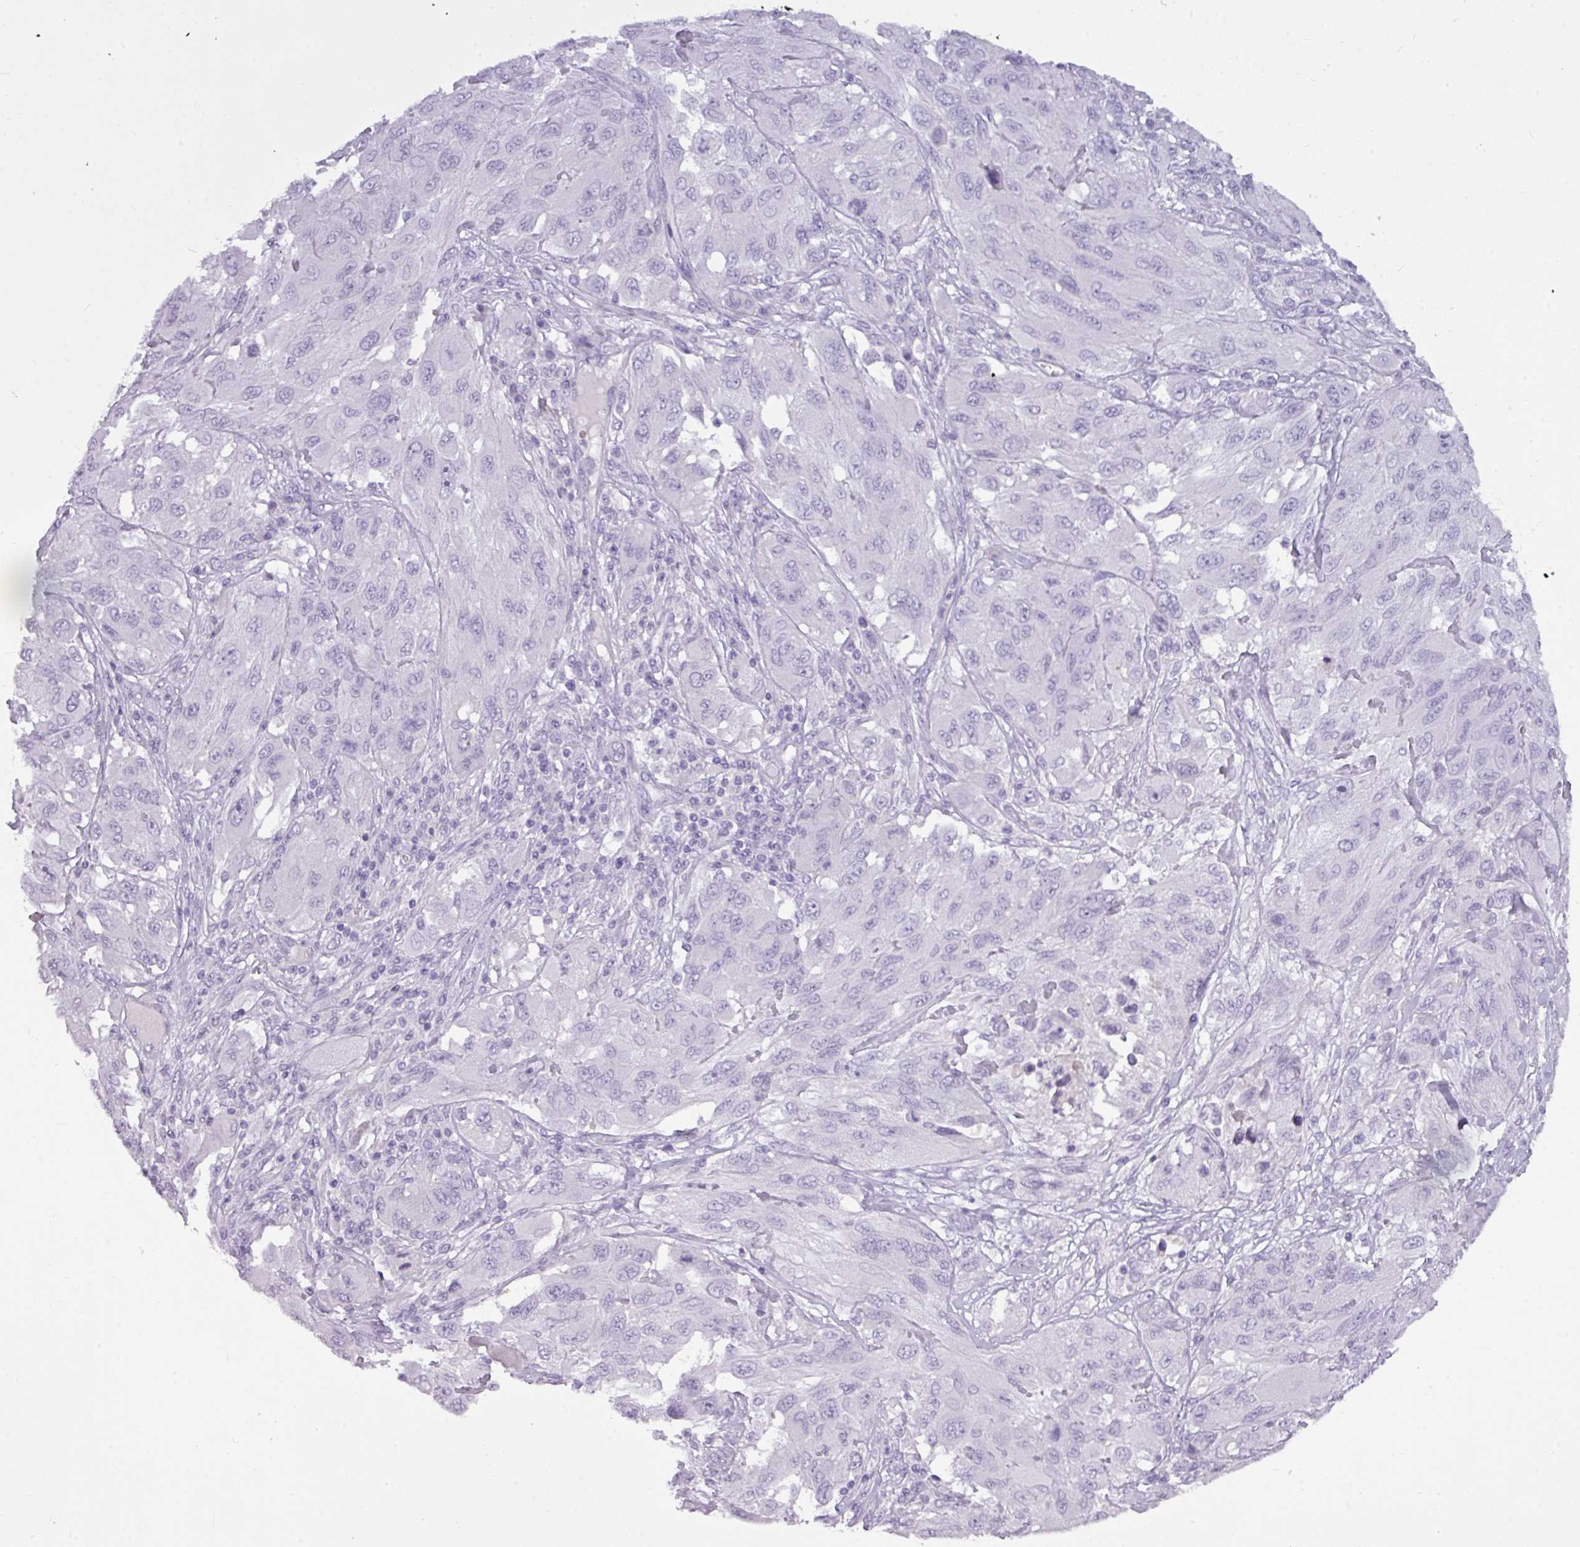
{"staining": {"intensity": "negative", "quantity": "none", "location": "none"}, "tissue": "melanoma", "cell_type": "Tumor cells", "image_type": "cancer", "snomed": [{"axis": "morphology", "description": "Malignant melanoma, NOS"}, {"axis": "topography", "description": "Skin"}], "caption": "A photomicrograph of human melanoma is negative for staining in tumor cells.", "gene": "TMEM91", "patient": {"sex": "female", "age": 91}}